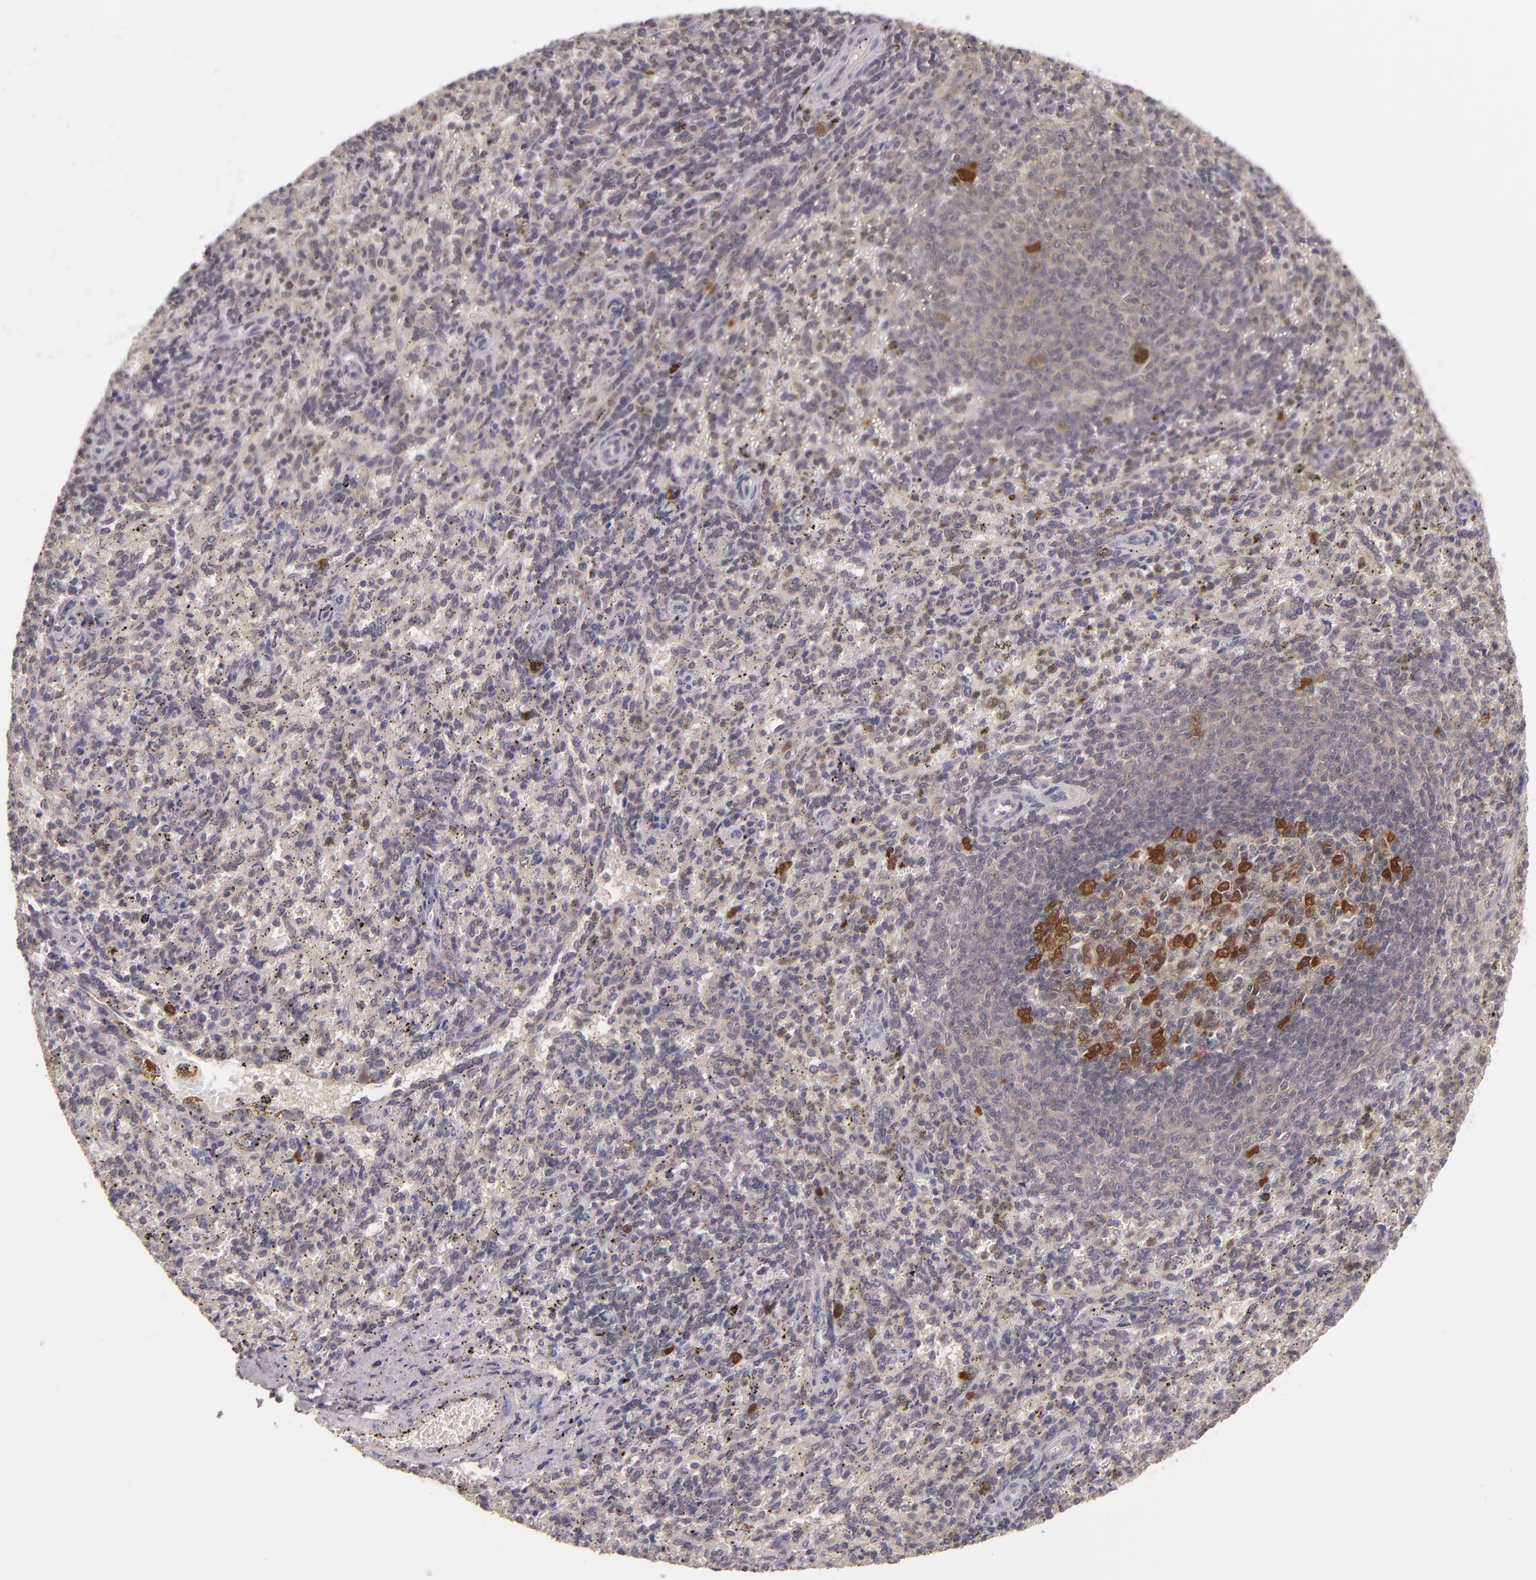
{"staining": {"intensity": "weak", "quantity": ">75%", "location": "cytoplasmic/membranous,nuclear"}, "tissue": "spleen", "cell_type": "Cells in red pulp", "image_type": "normal", "snomed": [{"axis": "morphology", "description": "Normal tissue, NOS"}, {"axis": "topography", "description": "Spleen"}], "caption": "A micrograph of spleen stained for a protein reveals weak cytoplasmic/membranous,nuclear brown staining in cells in red pulp. (DAB (3,3'-diaminobenzidine) = brown stain, brightfield microscopy at high magnification).", "gene": "TYMS", "patient": {"sex": "female", "age": 10}}